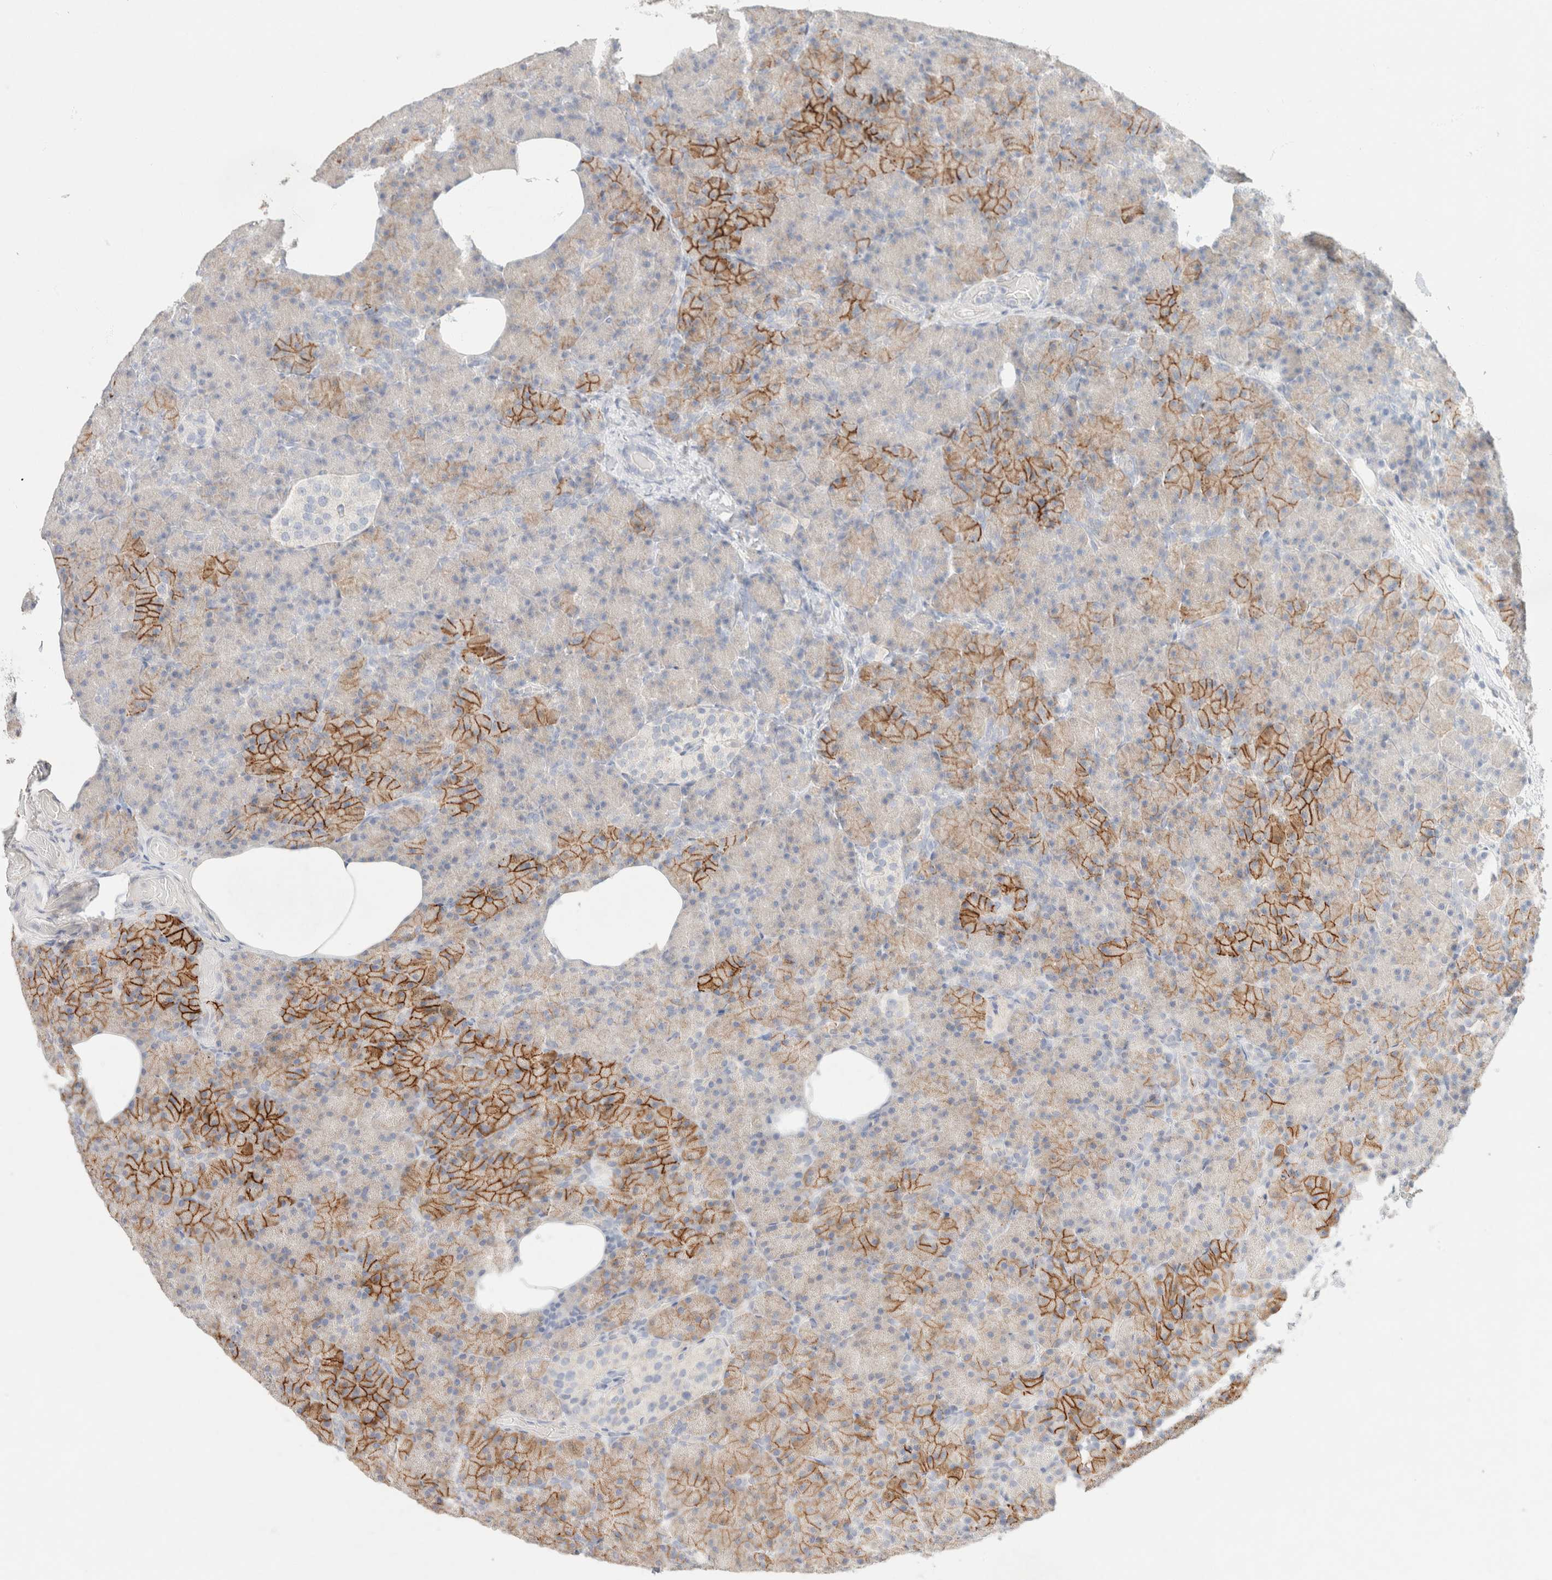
{"staining": {"intensity": "strong", "quantity": "25%-75%", "location": "cytoplasmic/membranous"}, "tissue": "pancreas", "cell_type": "Exocrine glandular cells", "image_type": "normal", "snomed": [{"axis": "morphology", "description": "Normal tissue, NOS"}, {"axis": "topography", "description": "Pancreas"}], "caption": "Benign pancreas shows strong cytoplasmic/membranous positivity in approximately 25%-75% of exocrine glandular cells, visualized by immunohistochemistry. (DAB (3,3'-diaminobenzidine) = brown stain, brightfield microscopy at high magnification).", "gene": "CA12", "patient": {"sex": "female", "age": 43}}